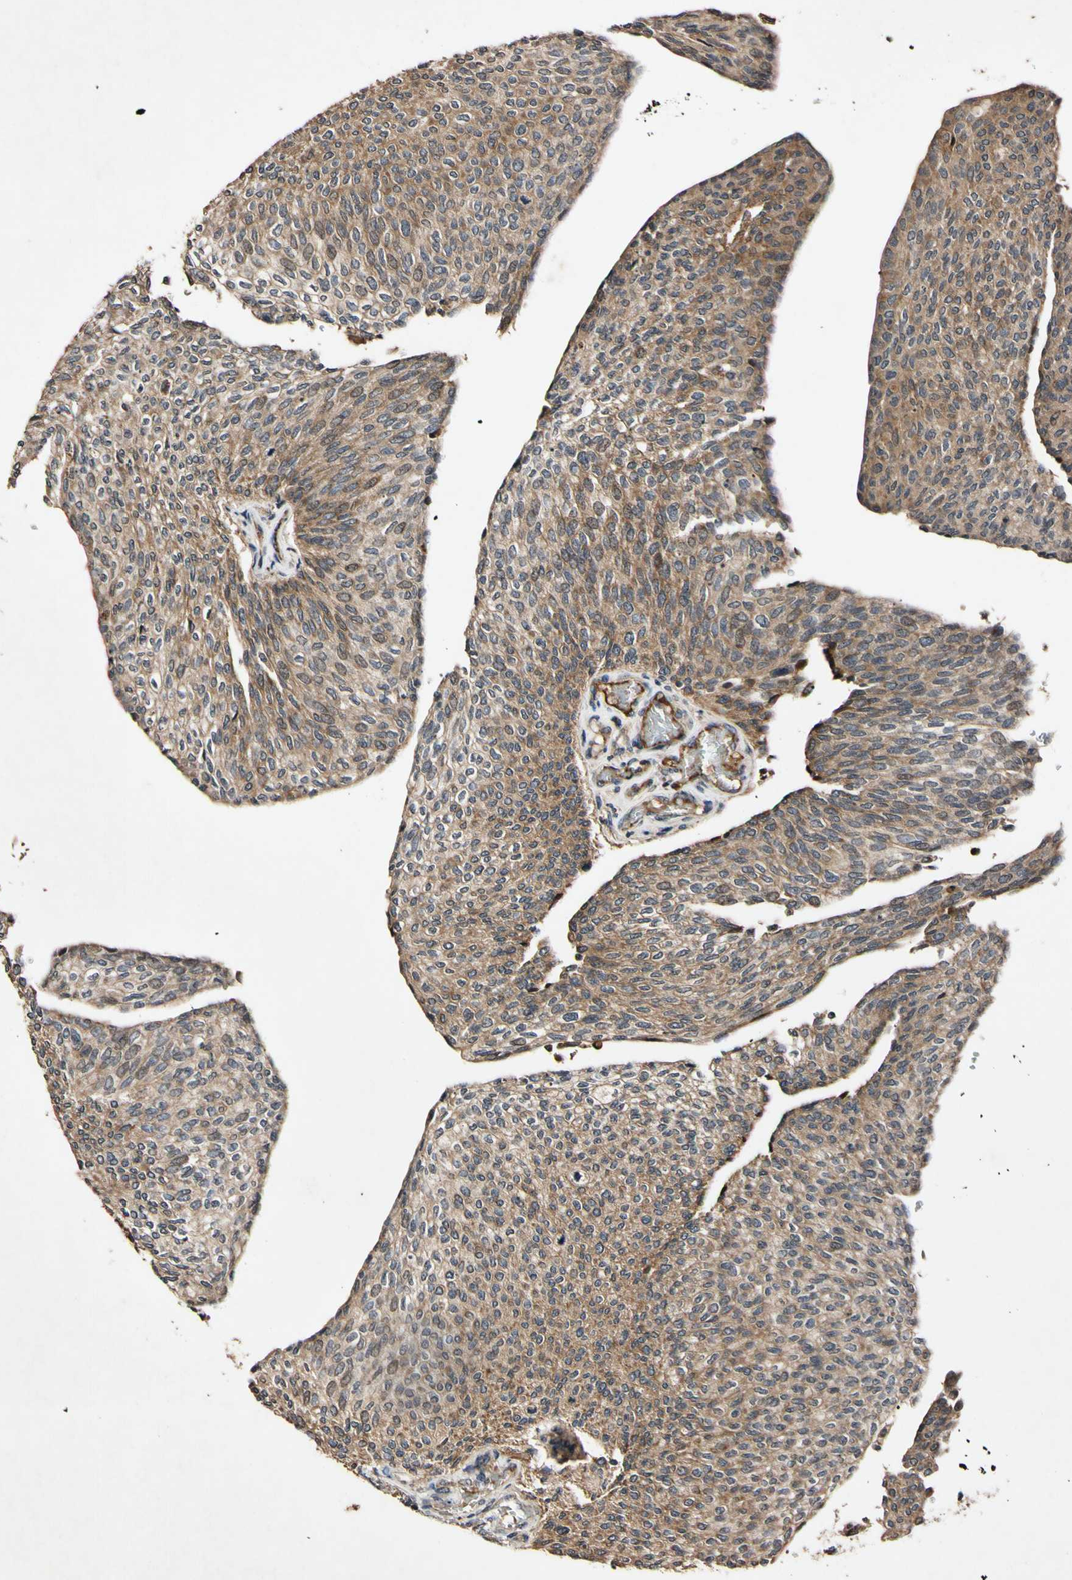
{"staining": {"intensity": "moderate", "quantity": ">75%", "location": "cytoplasmic/membranous"}, "tissue": "urothelial cancer", "cell_type": "Tumor cells", "image_type": "cancer", "snomed": [{"axis": "morphology", "description": "Urothelial carcinoma, Low grade"}, {"axis": "topography", "description": "Urinary bladder"}], "caption": "Approximately >75% of tumor cells in low-grade urothelial carcinoma show moderate cytoplasmic/membranous protein expression as visualized by brown immunohistochemical staining.", "gene": "PLAT", "patient": {"sex": "female", "age": 79}}